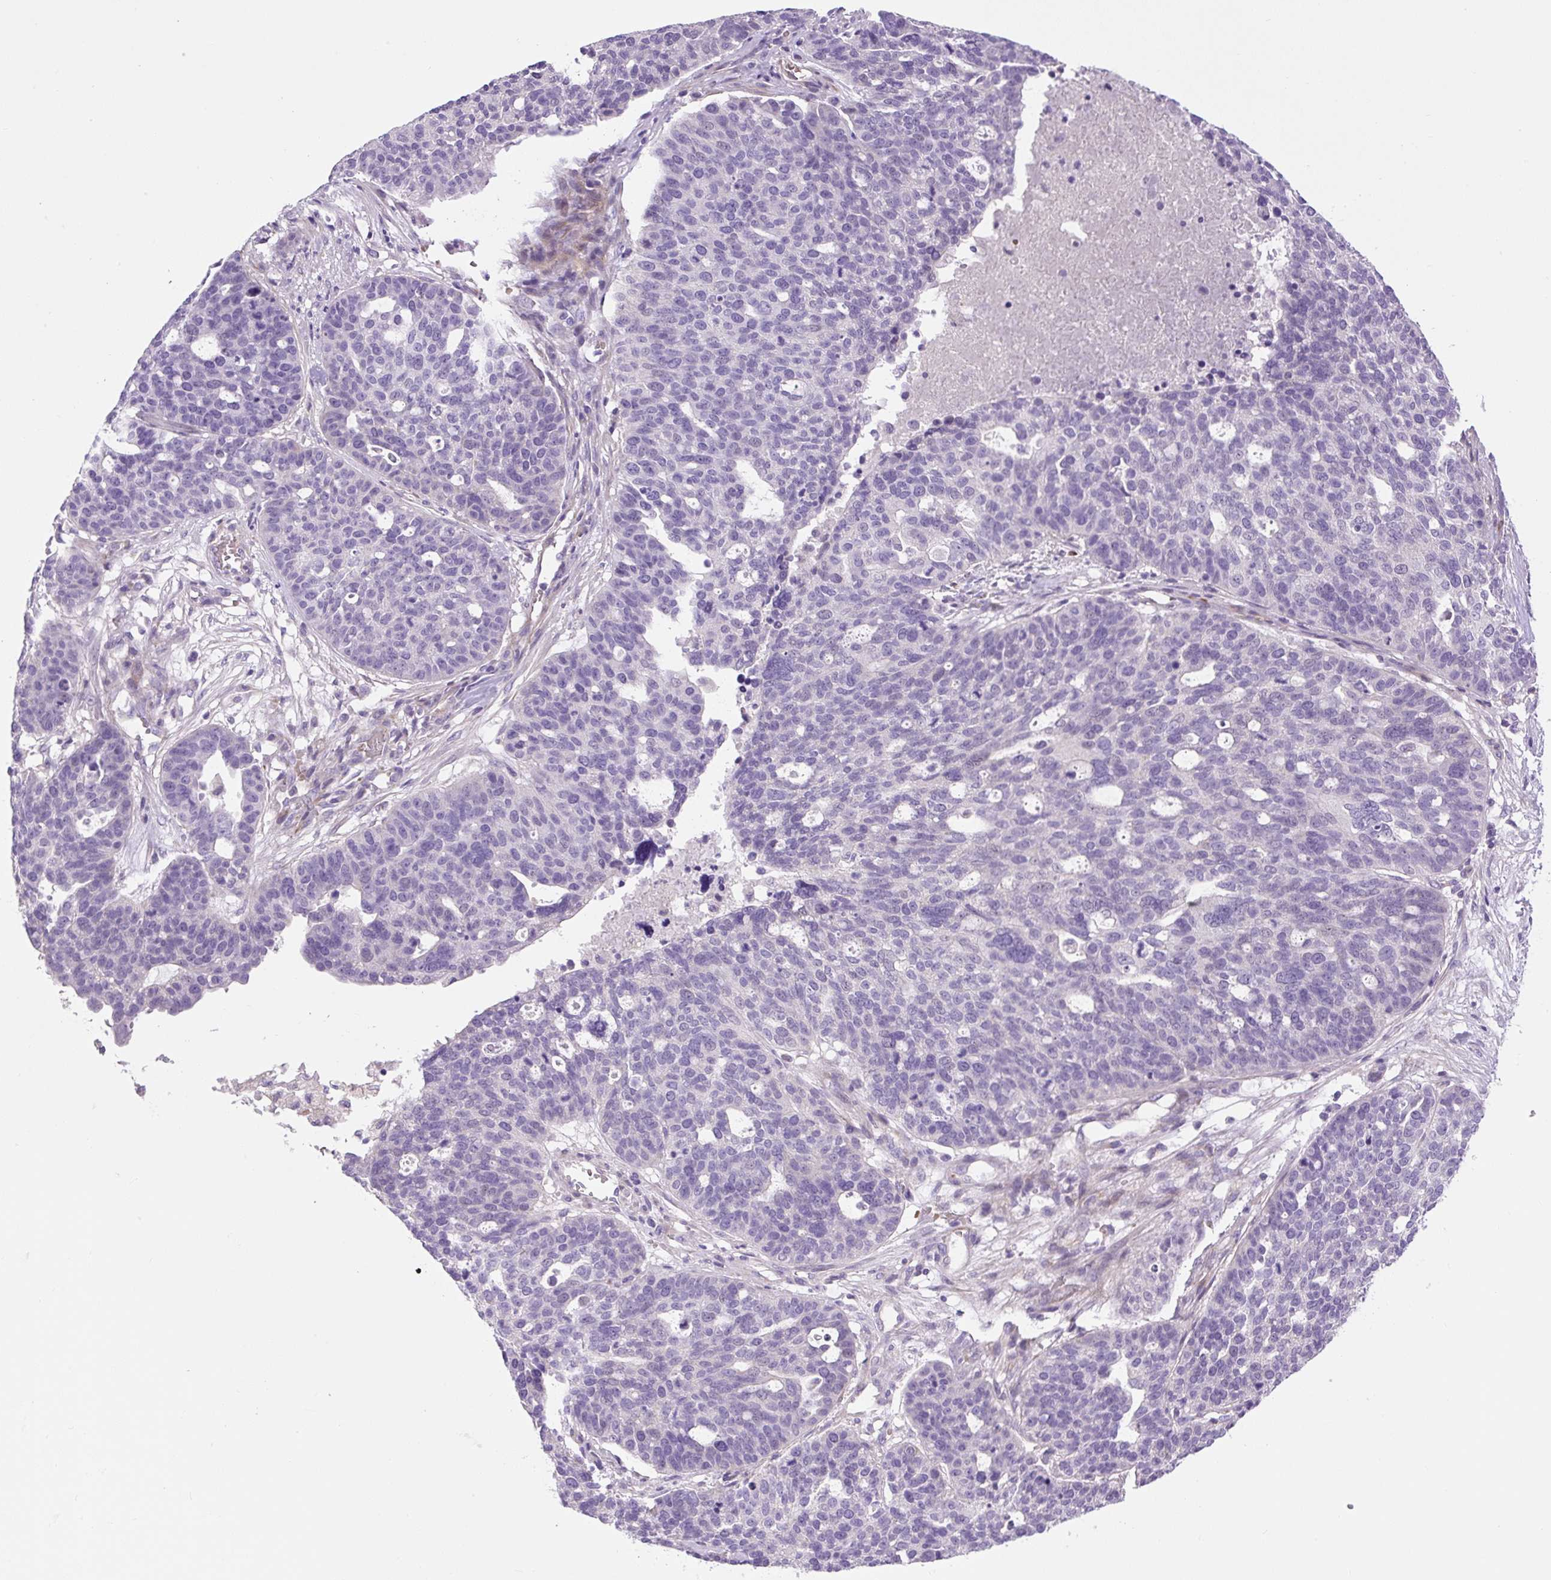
{"staining": {"intensity": "negative", "quantity": "none", "location": "none"}, "tissue": "ovarian cancer", "cell_type": "Tumor cells", "image_type": "cancer", "snomed": [{"axis": "morphology", "description": "Cystadenocarcinoma, serous, NOS"}, {"axis": "topography", "description": "Ovary"}], "caption": "High magnification brightfield microscopy of ovarian cancer stained with DAB (3,3'-diaminobenzidine) (brown) and counterstained with hematoxylin (blue): tumor cells show no significant staining.", "gene": "VWA7", "patient": {"sex": "female", "age": 59}}